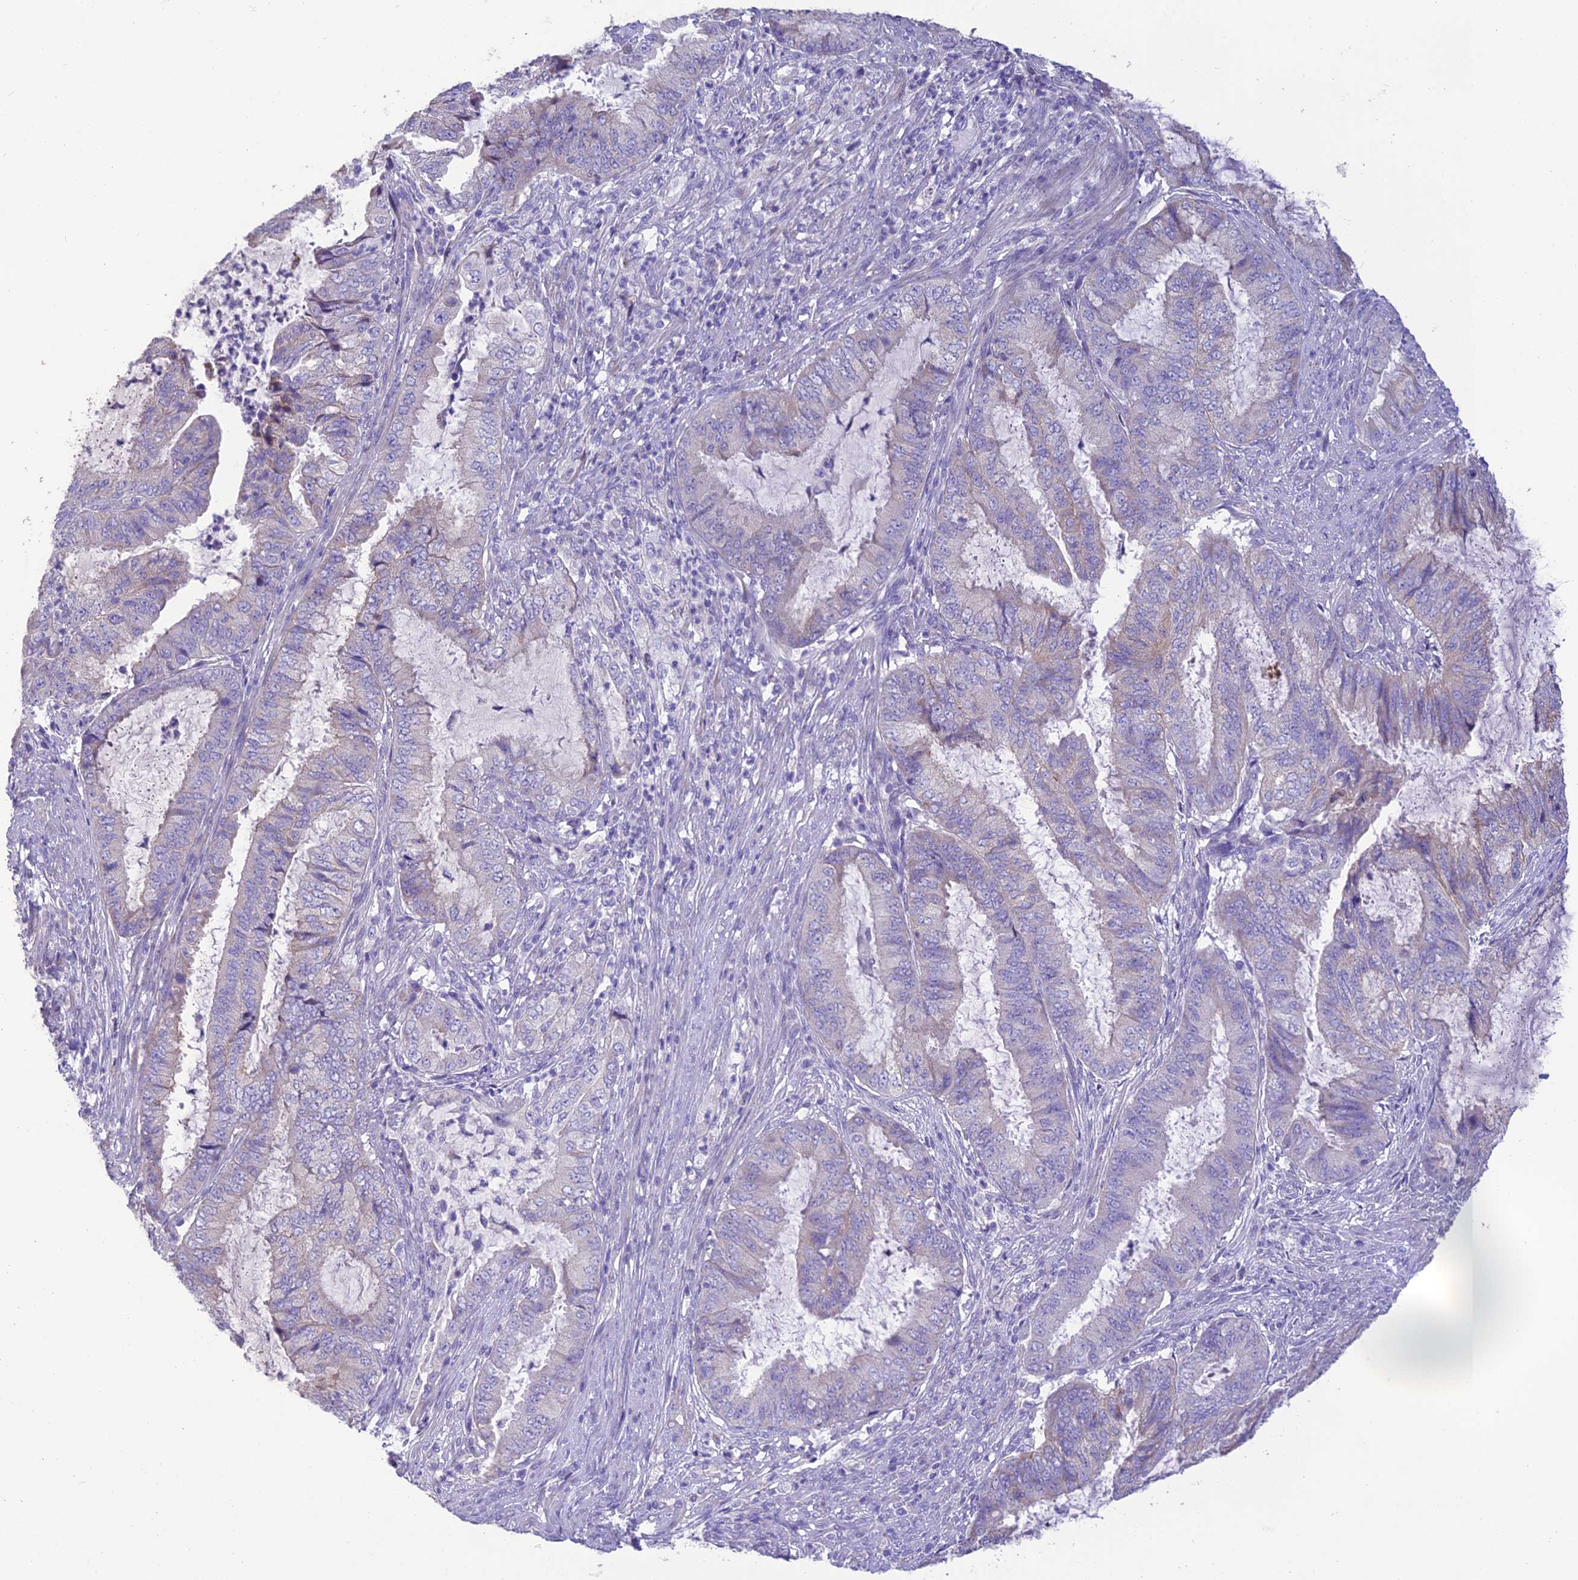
{"staining": {"intensity": "moderate", "quantity": "<25%", "location": "cytoplasmic/membranous"}, "tissue": "endometrial cancer", "cell_type": "Tumor cells", "image_type": "cancer", "snomed": [{"axis": "morphology", "description": "Adenocarcinoma, NOS"}, {"axis": "topography", "description": "Endometrium"}], "caption": "Protein expression analysis of endometrial adenocarcinoma demonstrates moderate cytoplasmic/membranous positivity in approximately <25% of tumor cells.", "gene": "HSD17B2", "patient": {"sex": "female", "age": 51}}